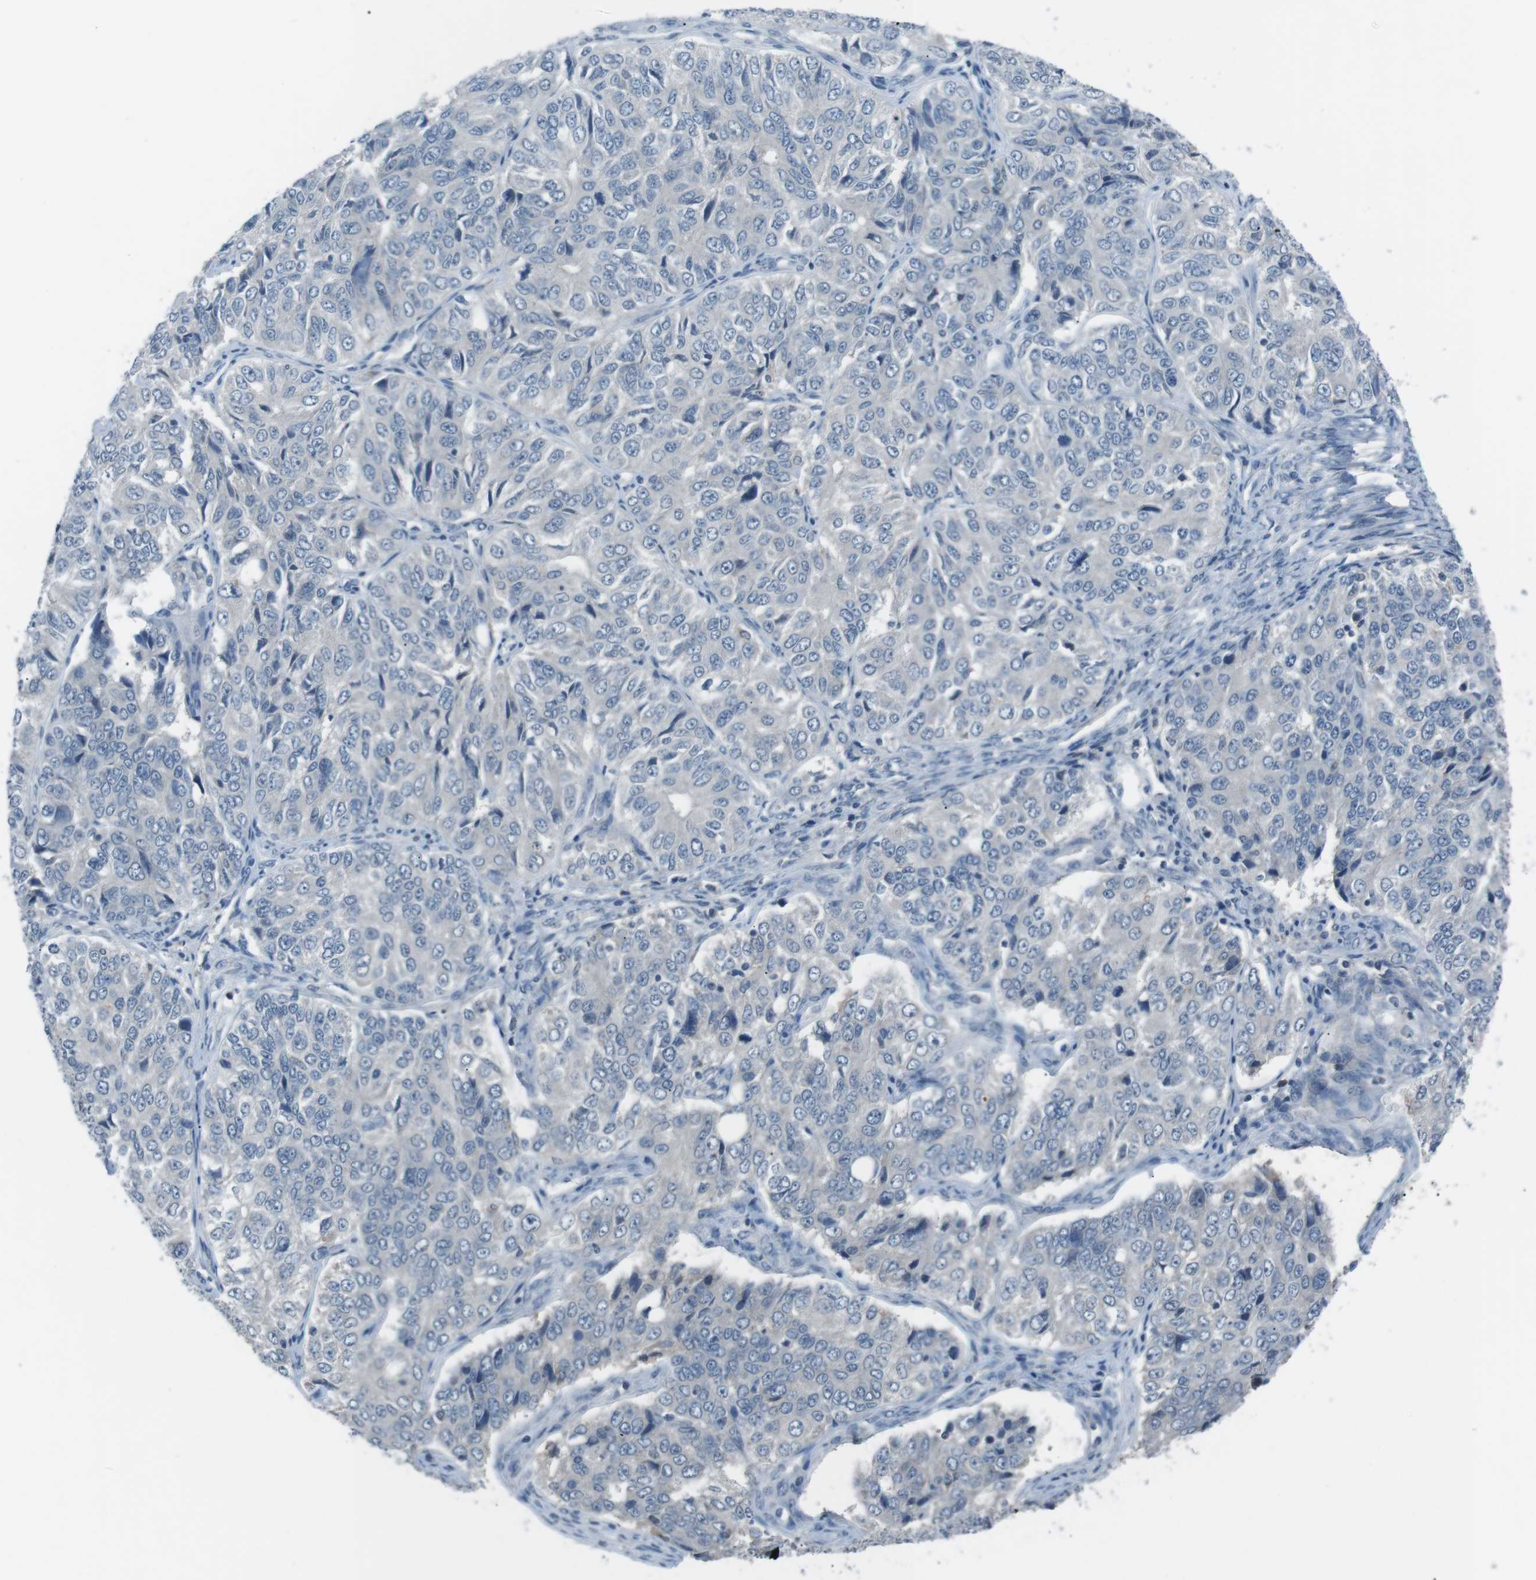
{"staining": {"intensity": "negative", "quantity": "none", "location": "none"}, "tissue": "ovarian cancer", "cell_type": "Tumor cells", "image_type": "cancer", "snomed": [{"axis": "morphology", "description": "Carcinoma, endometroid"}, {"axis": "topography", "description": "Ovary"}], "caption": "Tumor cells show no significant expression in ovarian endometroid carcinoma.", "gene": "FCRLA", "patient": {"sex": "female", "age": 51}}